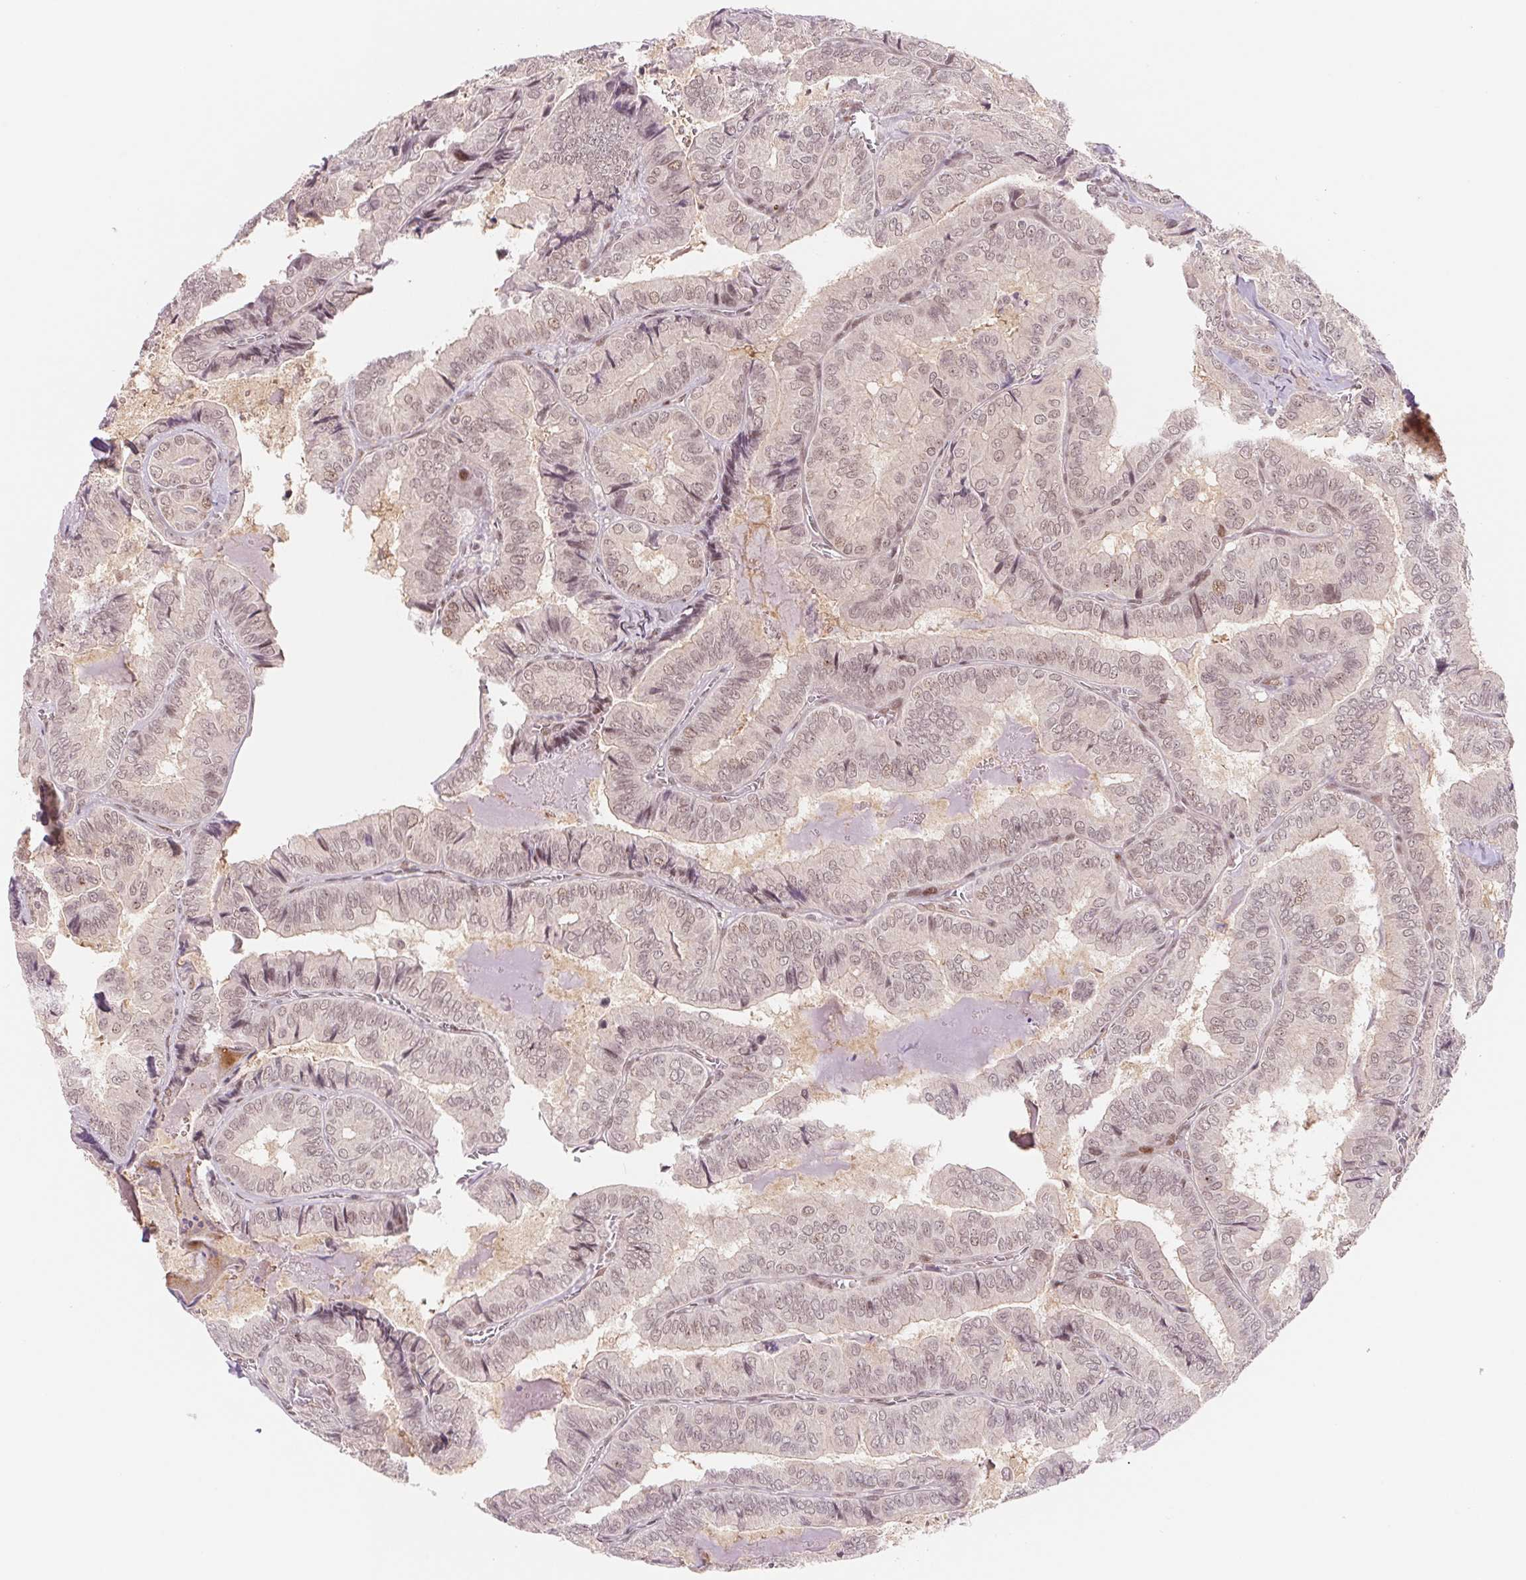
{"staining": {"intensity": "weak", "quantity": "25%-75%", "location": "nuclear"}, "tissue": "thyroid cancer", "cell_type": "Tumor cells", "image_type": "cancer", "snomed": [{"axis": "morphology", "description": "Papillary adenocarcinoma, NOS"}, {"axis": "topography", "description": "Thyroid gland"}], "caption": "This is an image of IHC staining of thyroid cancer, which shows weak expression in the nuclear of tumor cells.", "gene": "DNAJB6", "patient": {"sex": "female", "age": 75}}